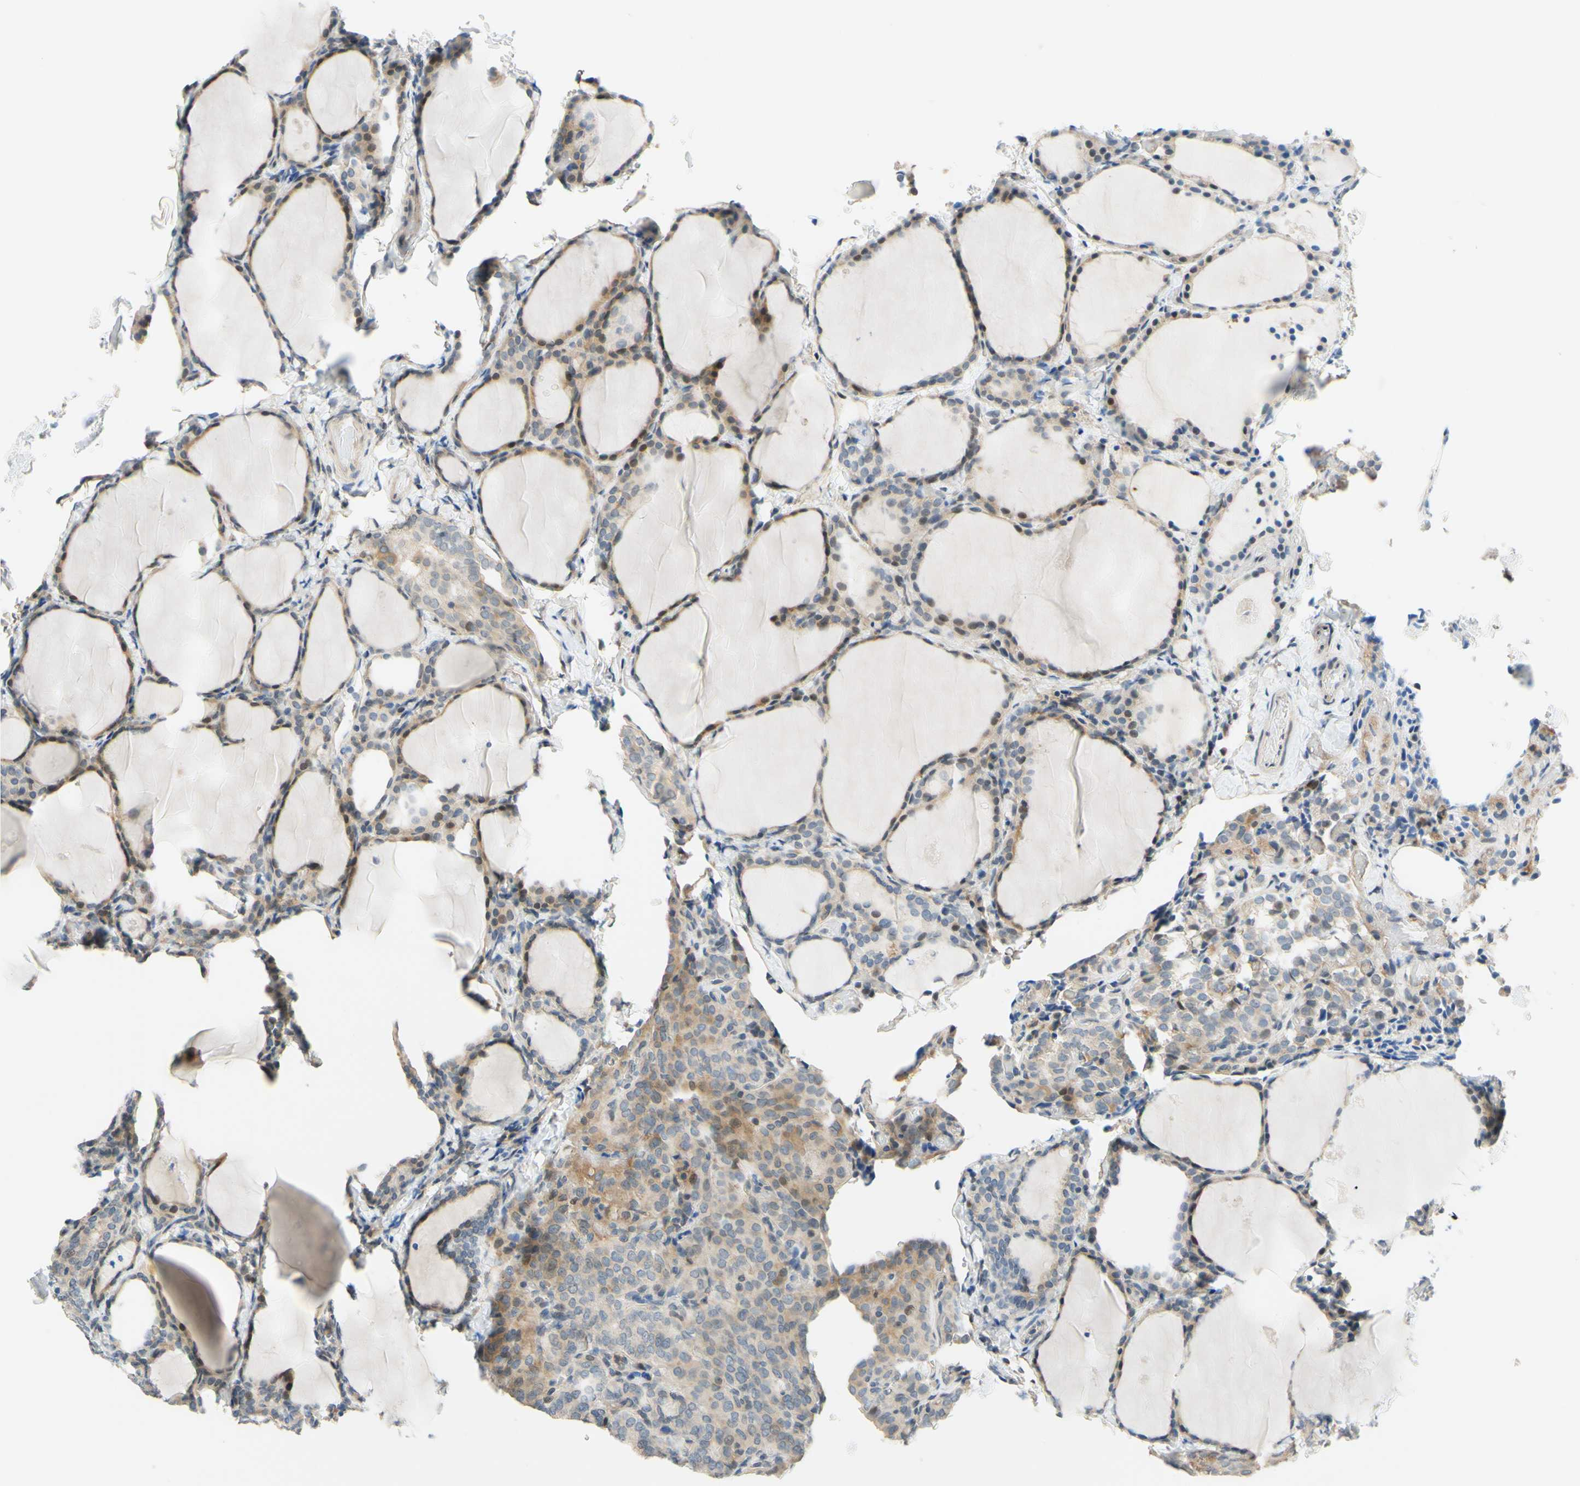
{"staining": {"intensity": "weak", "quantity": ">75%", "location": "cytoplasmic/membranous"}, "tissue": "thyroid cancer", "cell_type": "Tumor cells", "image_type": "cancer", "snomed": [{"axis": "morphology", "description": "Normal tissue, NOS"}, {"axis": "morphology", "description": "Papillary adenocarcinoma, NOS"}, {"axis": "topography", "description": "Thyroid gland"}], "caption": "High-power microscopy captured an IHC image of thyroid cancer, revealing weak cytoplasmic/membranous positivity in about >75% of tumor cells.", "gene": "C2CD2L", "patient": {"sex": "female", "age": 30}}